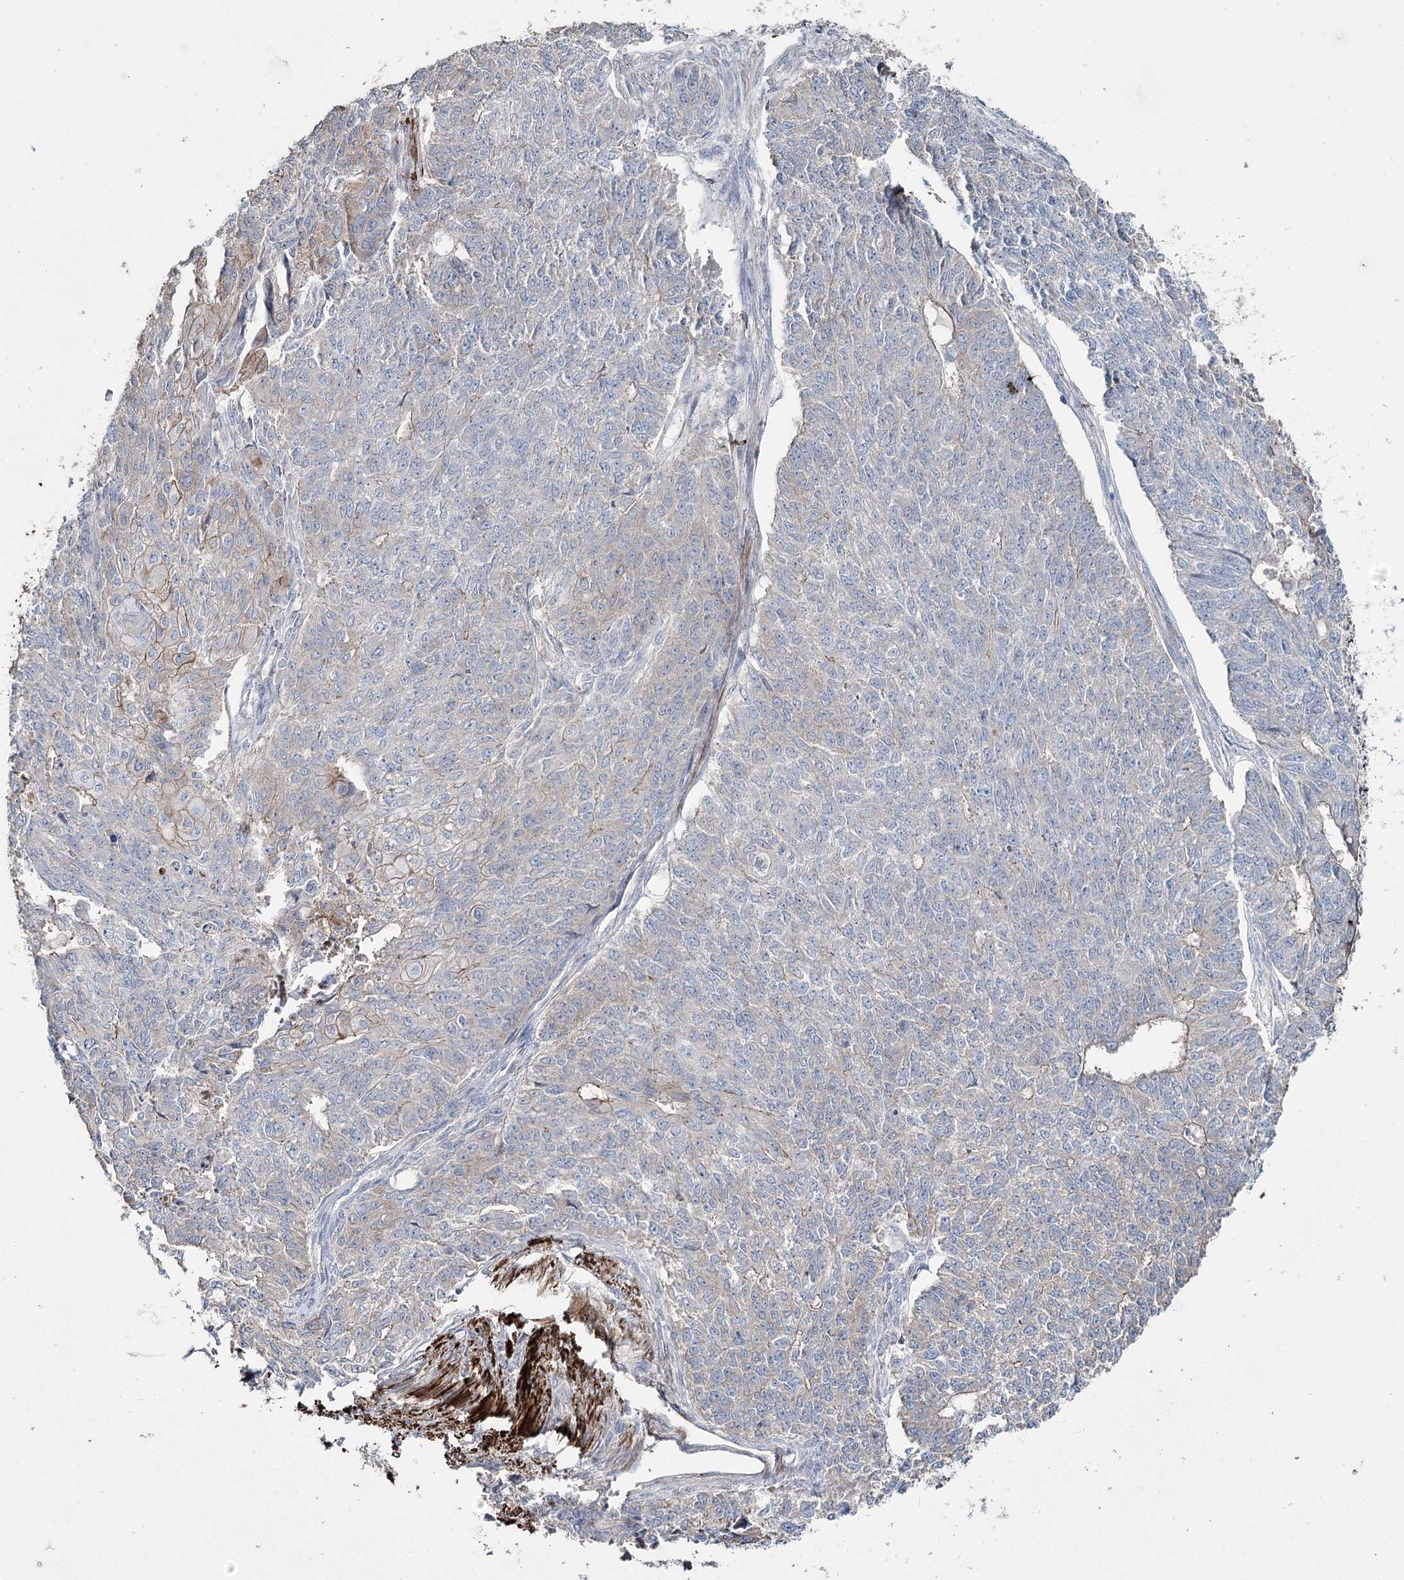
{"staining": {"intensity": "negative", "quantity": "none", "location": "none"}, "tissue": "endometrial cancer", "cell_type": "Tumor cells", "image_type": "cancer", "snomed": [{"axis": "morphology", "description": "Adenocarcinoma, NOS"}, {"axis": "topography", "description": "Endometrium"}], "caption": "Micrograph shows no protein expression in tumor cells of endometrial cancer (adenocarcinoma) tissue.", "gene": "SUMF1", "patient": {"sex": "female", "age": 32}}